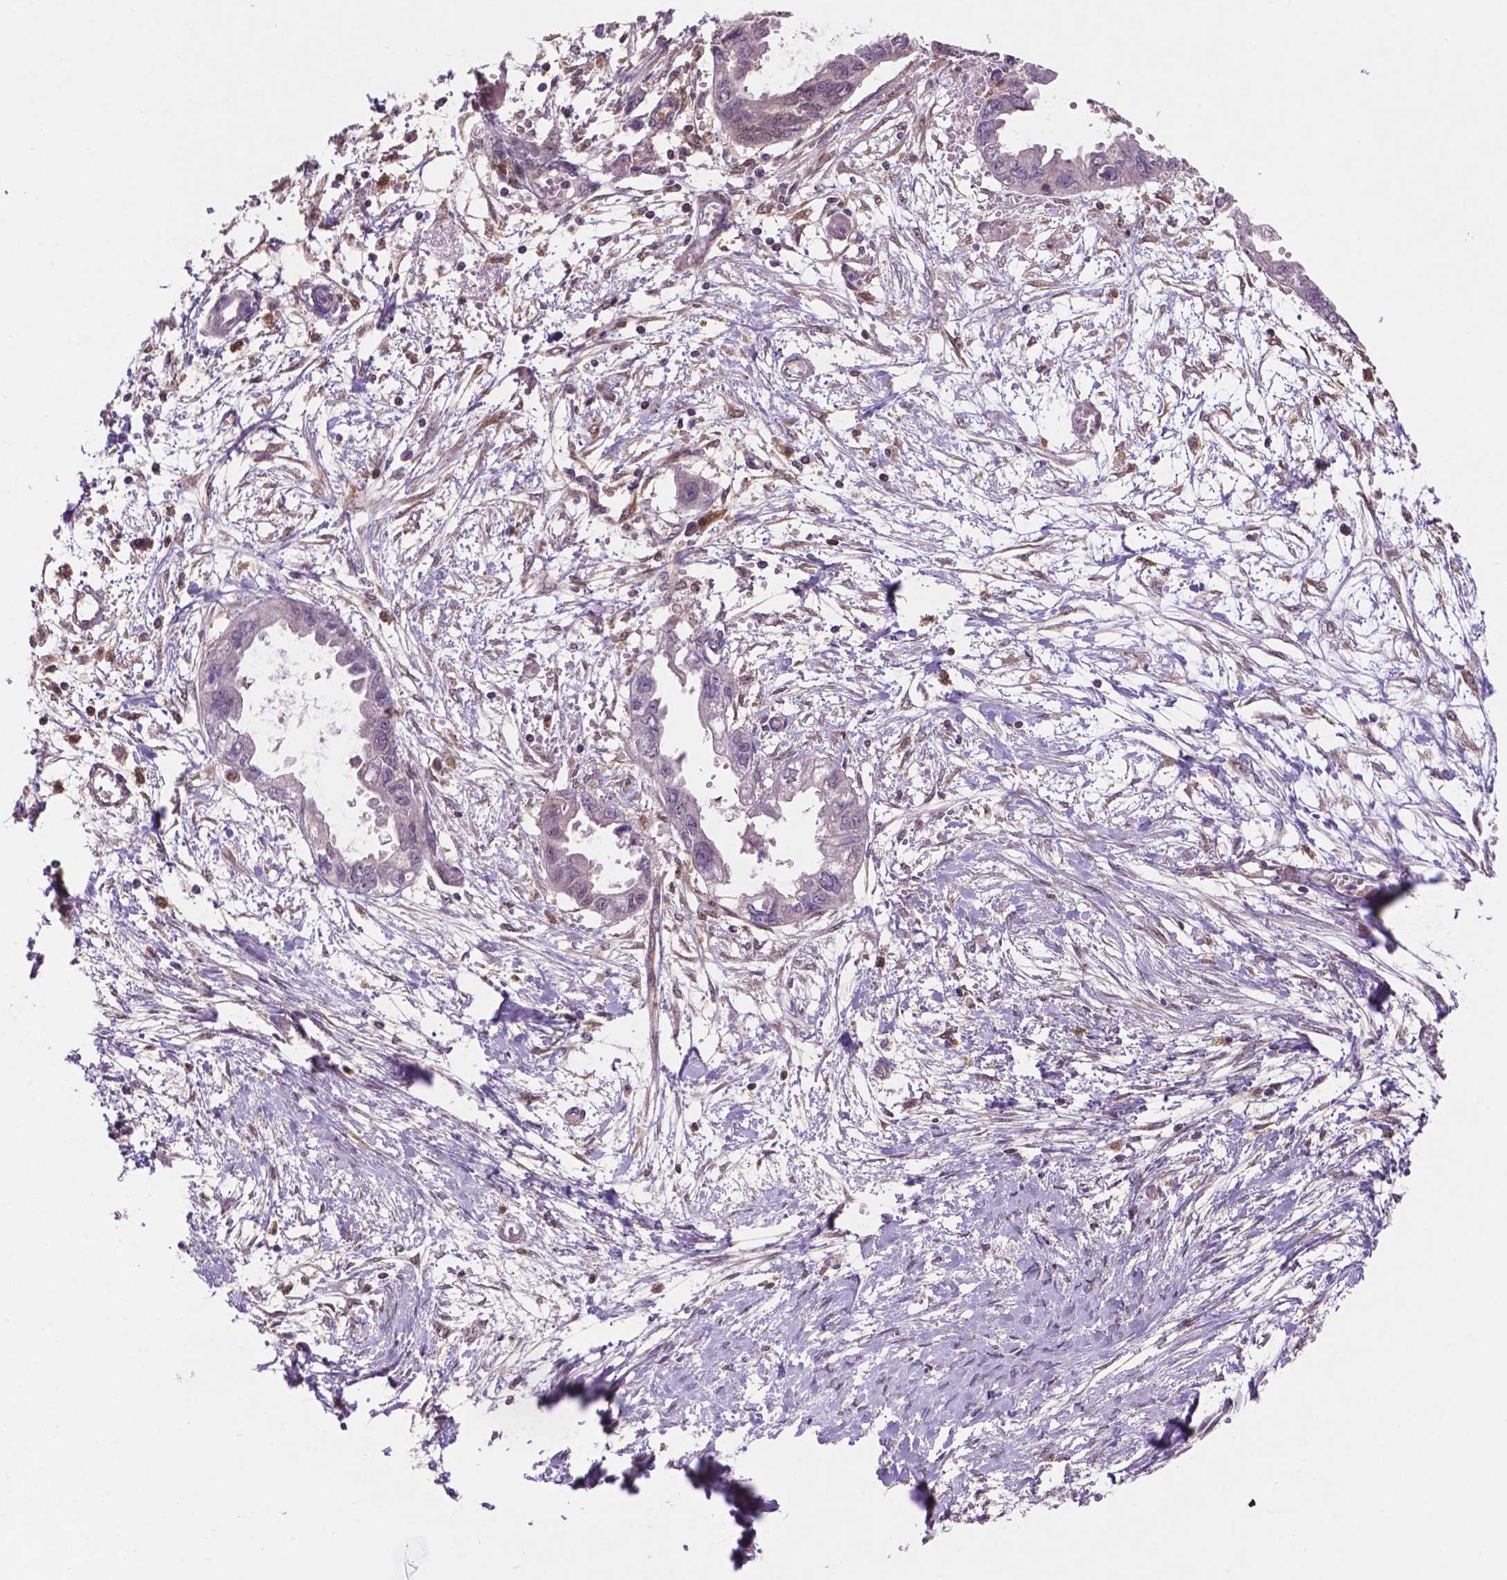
{"staining": {"intensity": "moderate", "quantity": "<25%", "location": "nuclear"}, "tissue": "endometrial cancer", "cell_type": "Tumor cells", "image_type": "cancer", "snomed": [{"axis": "morphology", "description": "Adenocarcinoma, NOS"}, {"axis": "morphology", "description": "Adenocarcinoma, metastatic, NOS"}, {"axis": "topography", "description": "Adipose tissue"}, {"axis": "topography", "description": "Endometrium"}], "caption": "Moderate nuclear positivity for a protein is identified in approximately <25% of tumor cells of endometrial cancer using immunohistochemistry (IHC).", "gene": "UBE2L6", "patient": {"sex": "female", "age": 67}}